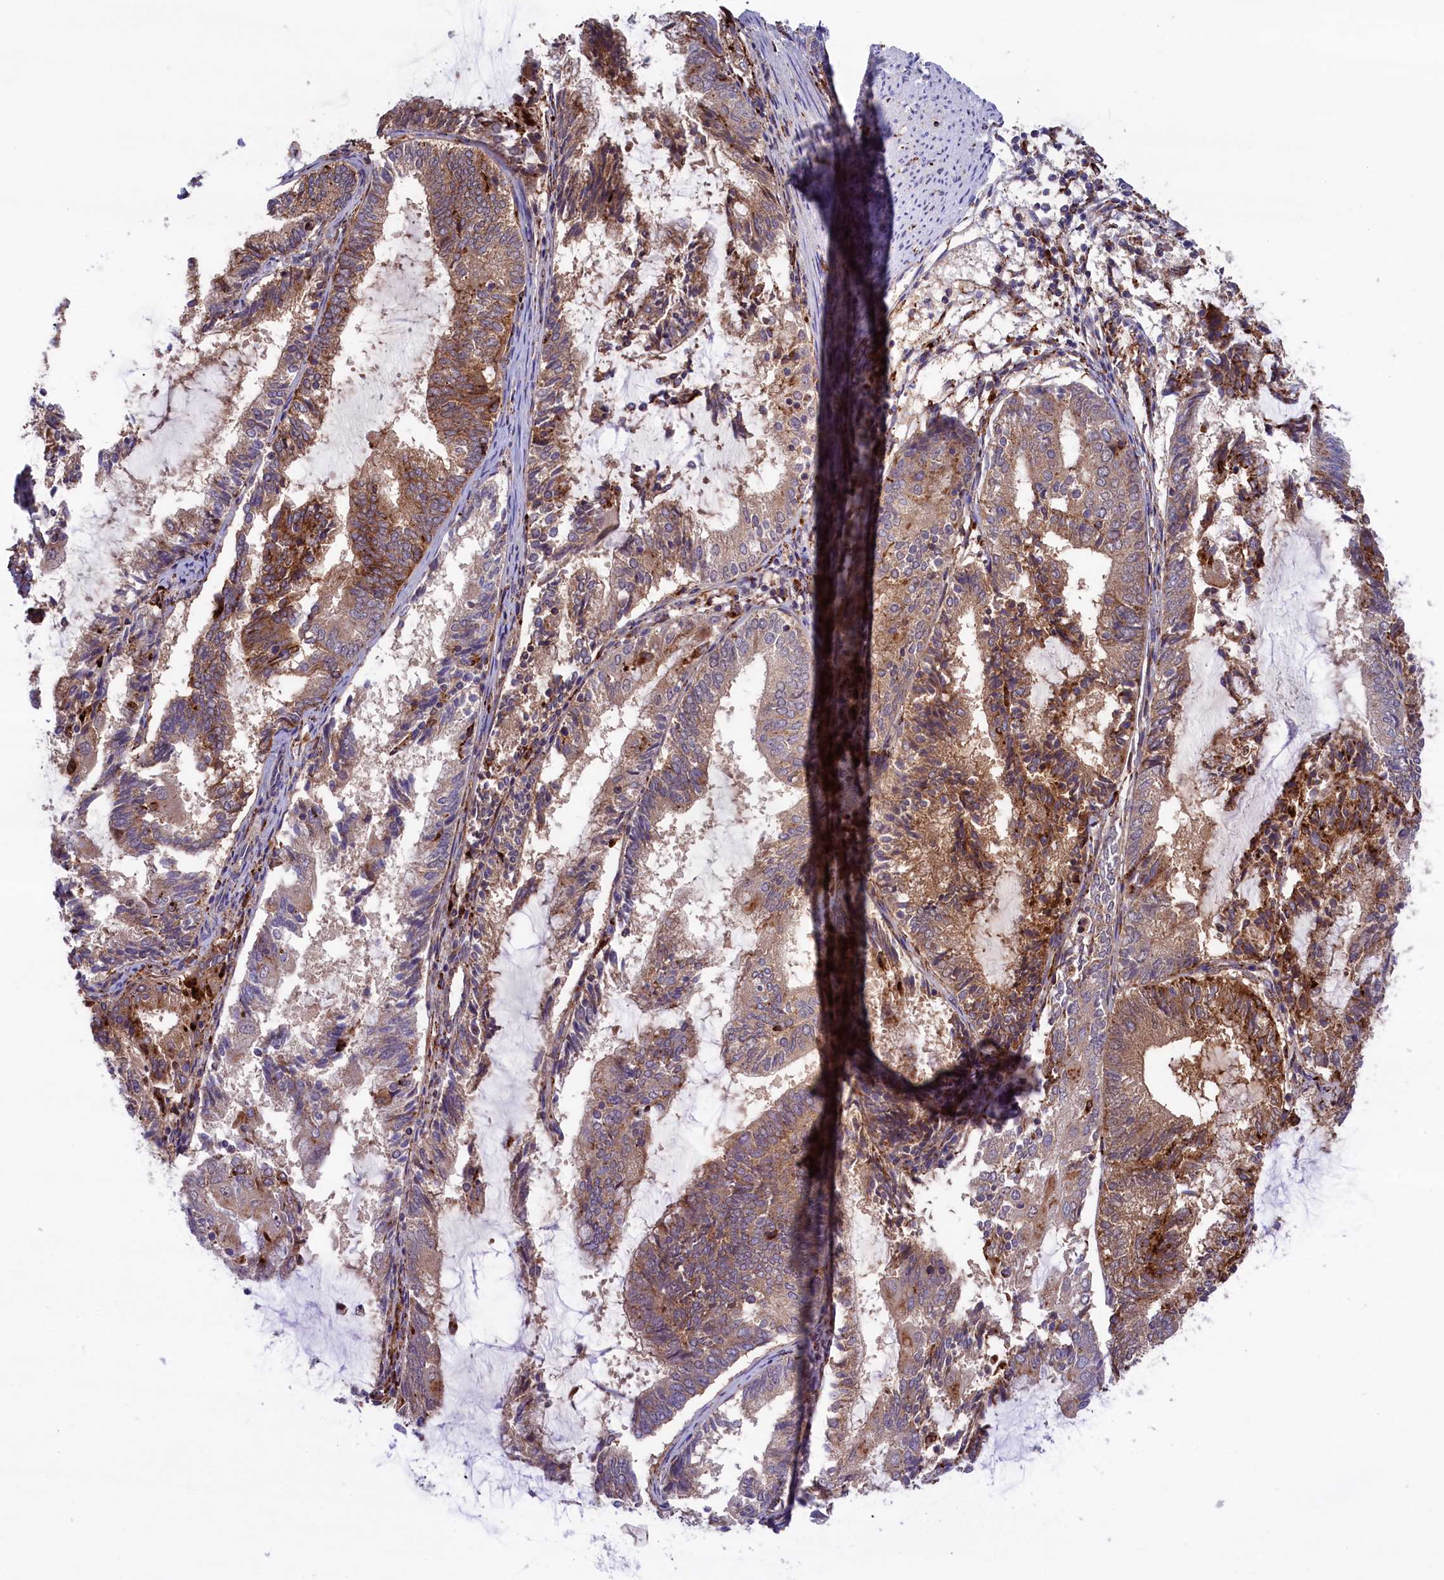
{"staining": {"intensity": "moderate", "quantity": "25%-75%", "location": "cytoplasmic/membranous"}, "tissue": "endometrial cancer", "cell_type": "Tumor cells", "image_type": "cancer", "snomed": [{"axis": "morphology", "description": "Adenocarcinoma, NOS"}, {"axis": "topography", "description": "Endometrium"}], "caption": "Immunohistochemistry (IHC) of endometrial cancer exhibits medium levels of moderate cytoplasmic/membranous expression in about 25%-75% of tumor cells. (DAB (3,3'-diaminobenzidine) = brown stain, brightfield microscopy at high magnification).", "gene": "MAN2B1", "patient": {"sex": "female", "age": 81}}